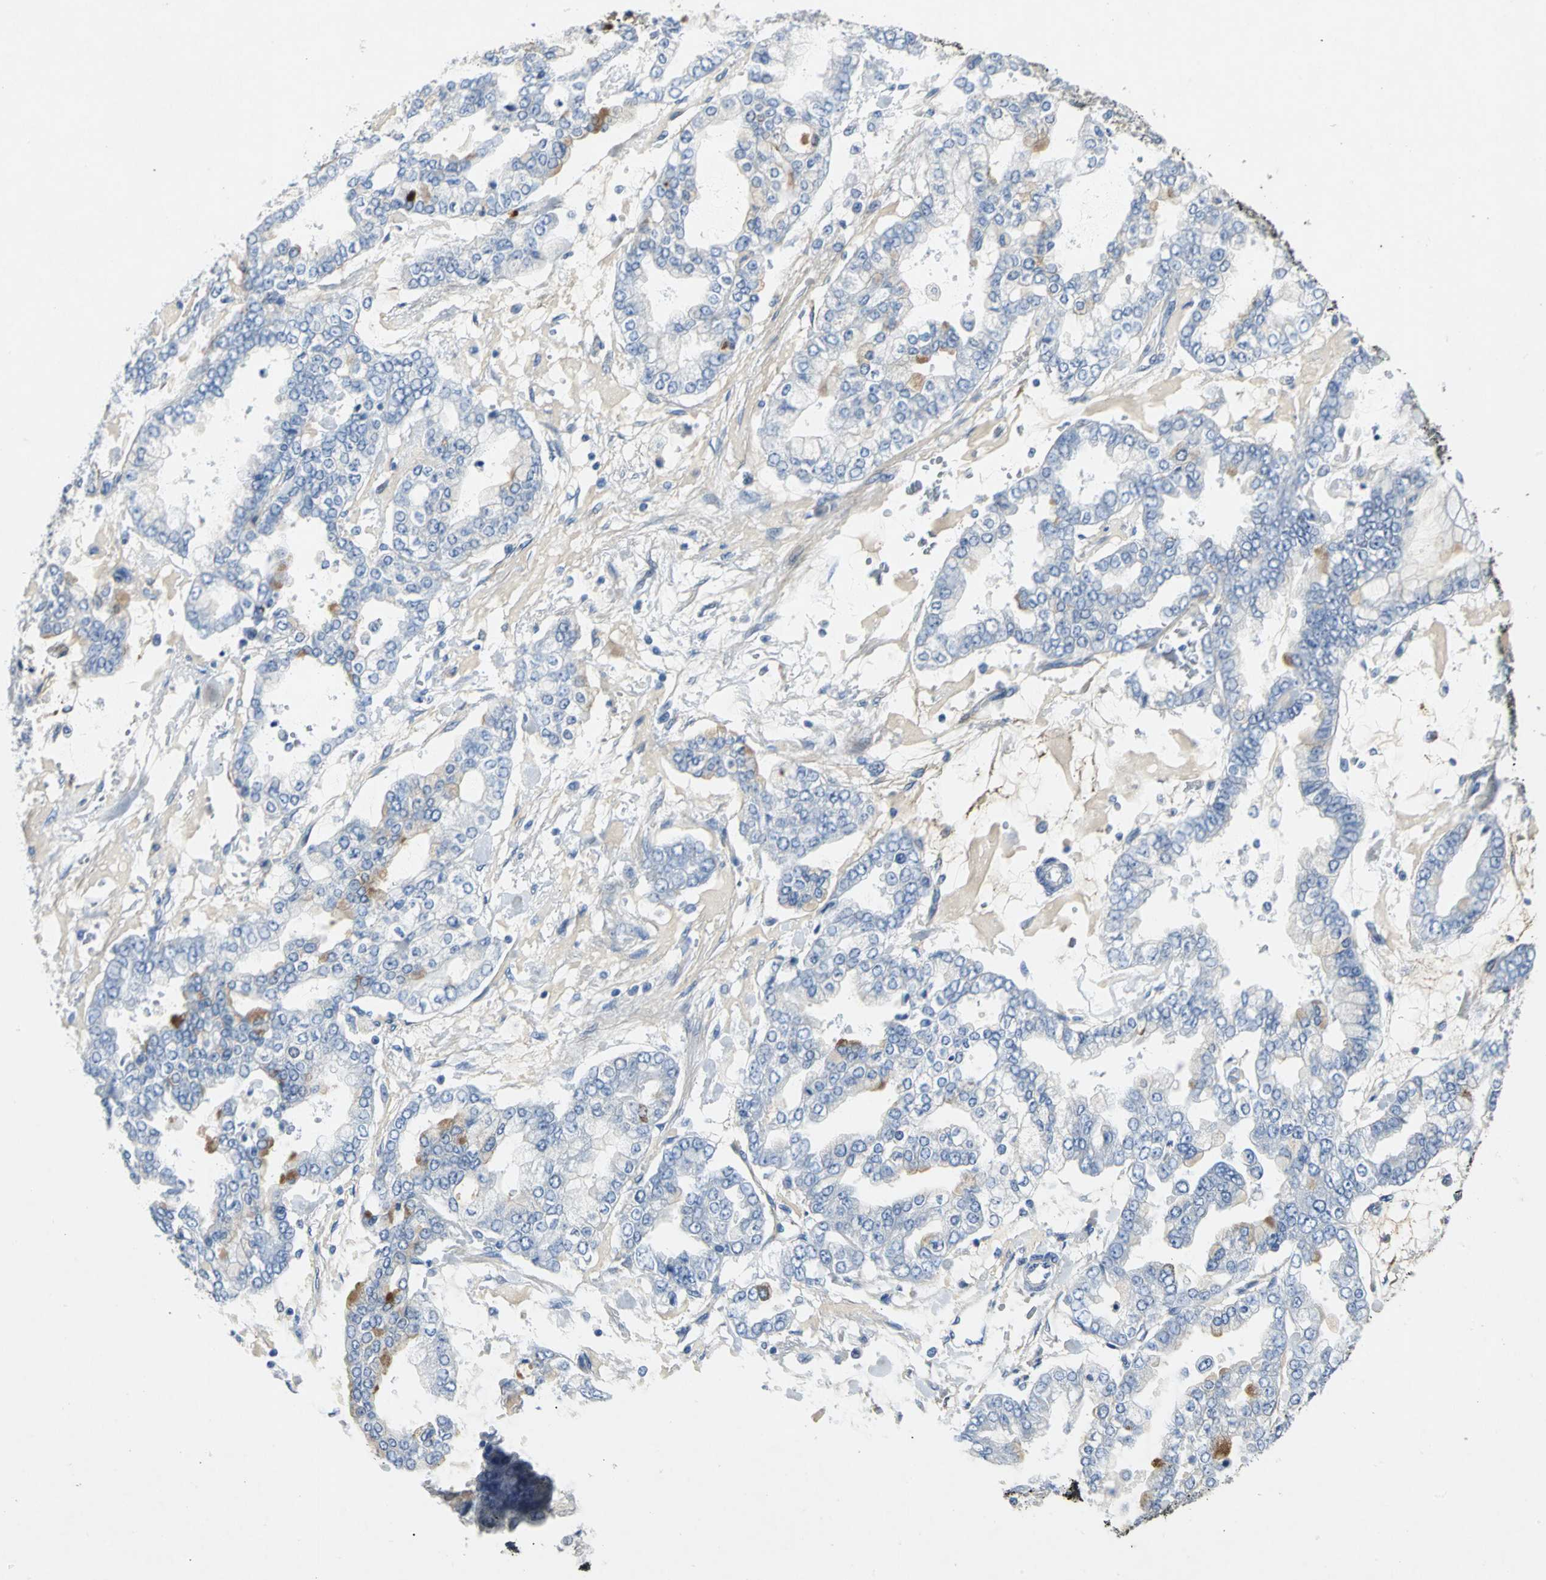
{"staining": {"intensity": "negative", "quantity": "none", "location": "none"}, "tissue": "stomach cancer", "cell_type": "Tumor cells", "image_type": "cancer", "snomed": [{"axis": "morphology", "description": "Normal tissue, NOS"}, {"axis": "morphology", "description": "Adenocarcinoma, NOS"}, {"axis": "topography", "description": "Stomach, upper"}, {"axis": "topography", "description": "Stomach"}], "caption": "Photomicrograph shows no significant protein positivity in tumor cells of adenocarcinoma (stomach). (DAB (3,3'-diaminobenzidine) immunohistochemistry with hematoxylin counter stain).", "gene": "EFNB3", "patient": {"sex": "male", "age": 76}}